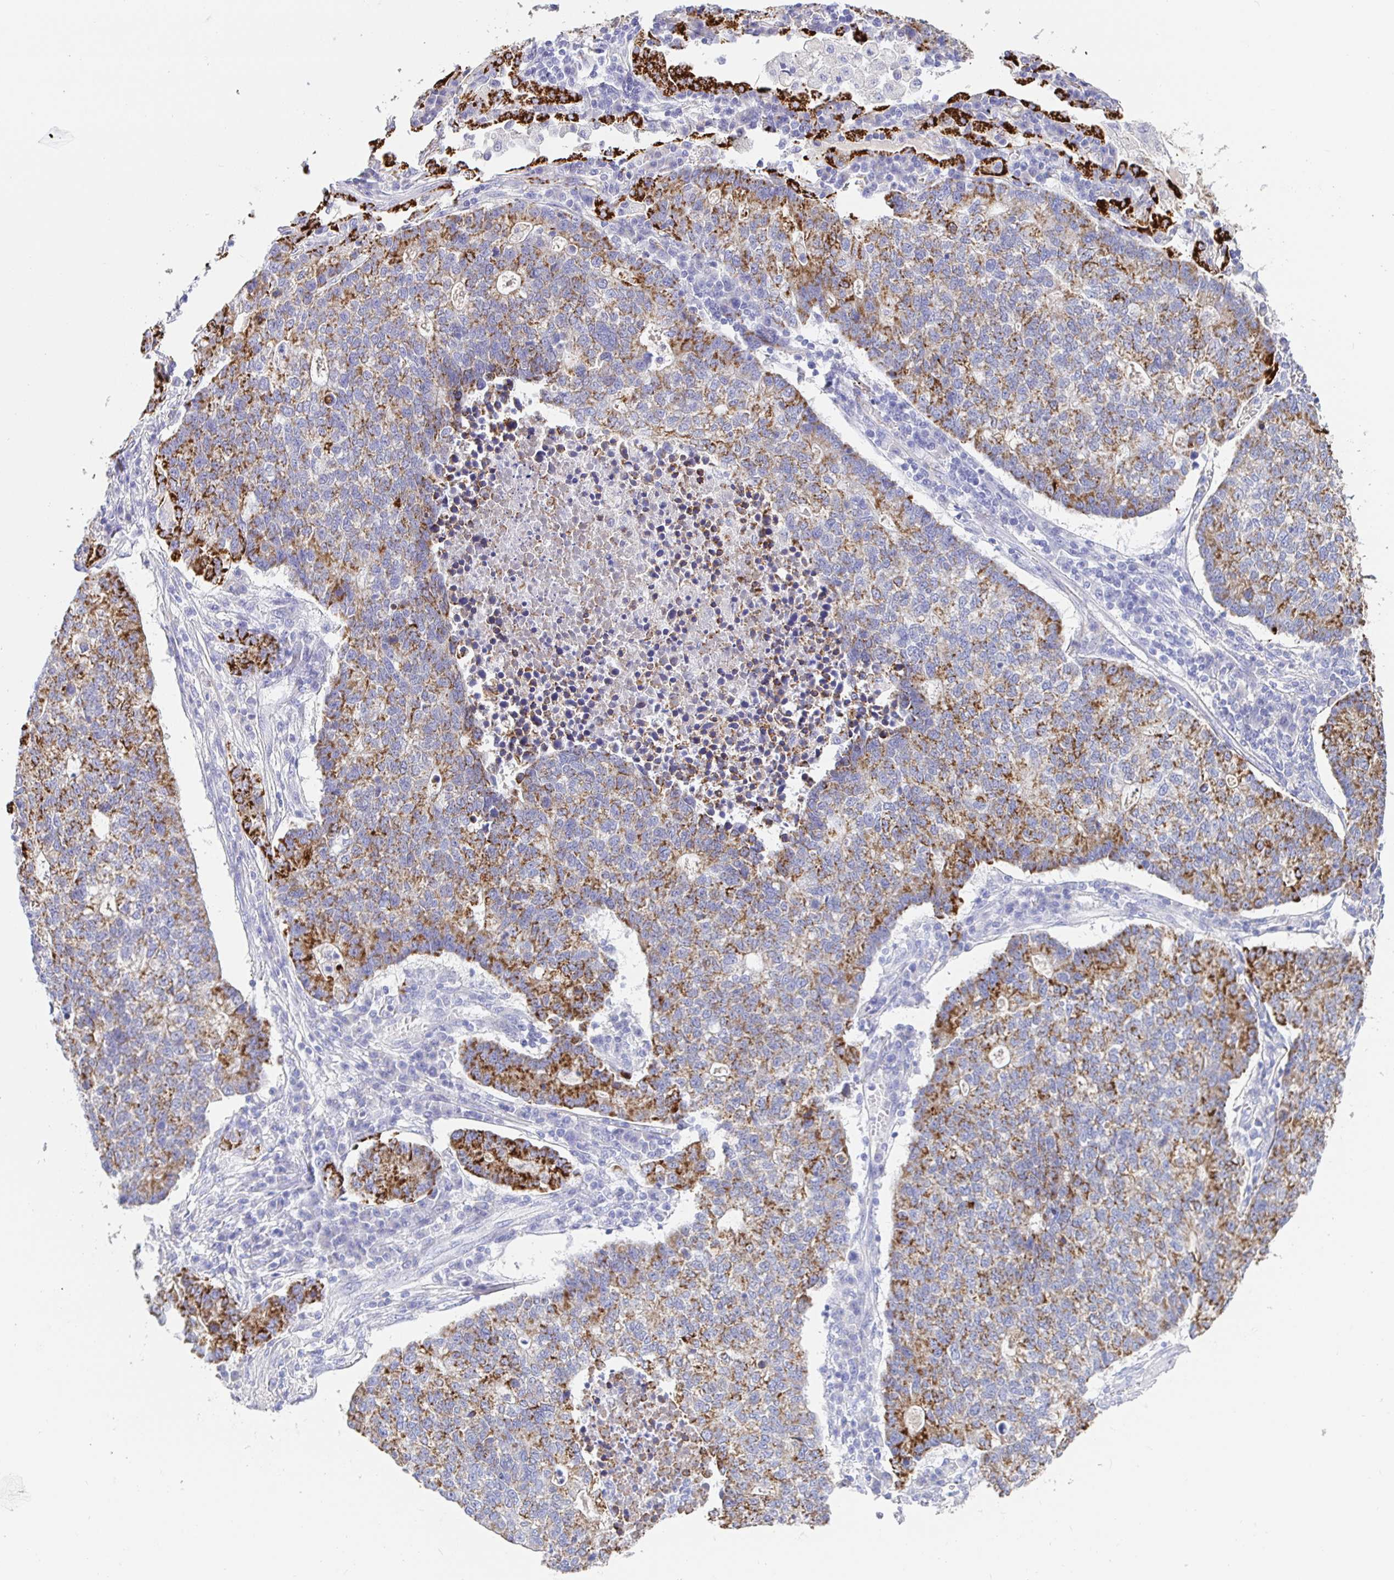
{"staining": {"intensity": "moderate", "quantity": "25%-75%", "location": "cytoplasmic/membranous"}, "tissue": "lung cancer", "cell_type": "Tumor cells", "image_type": "cancer", "snomed": [{"axis": "morphology", "description": "Adenocarcinoma, NOS"}, {"axis": "topography", "description": "Lung"}], "caption": "This micrograph reveals lung cancer (adenocarcinoma) stained with immunohistochemistry to label a protein in brown. The cytoplasmic/membranous of tumor cells show moderate positivity for the protein. Nuclei are counter-stained blue.", "gene": "MAOA", "patient": {"sex": "male", "age": 57}}